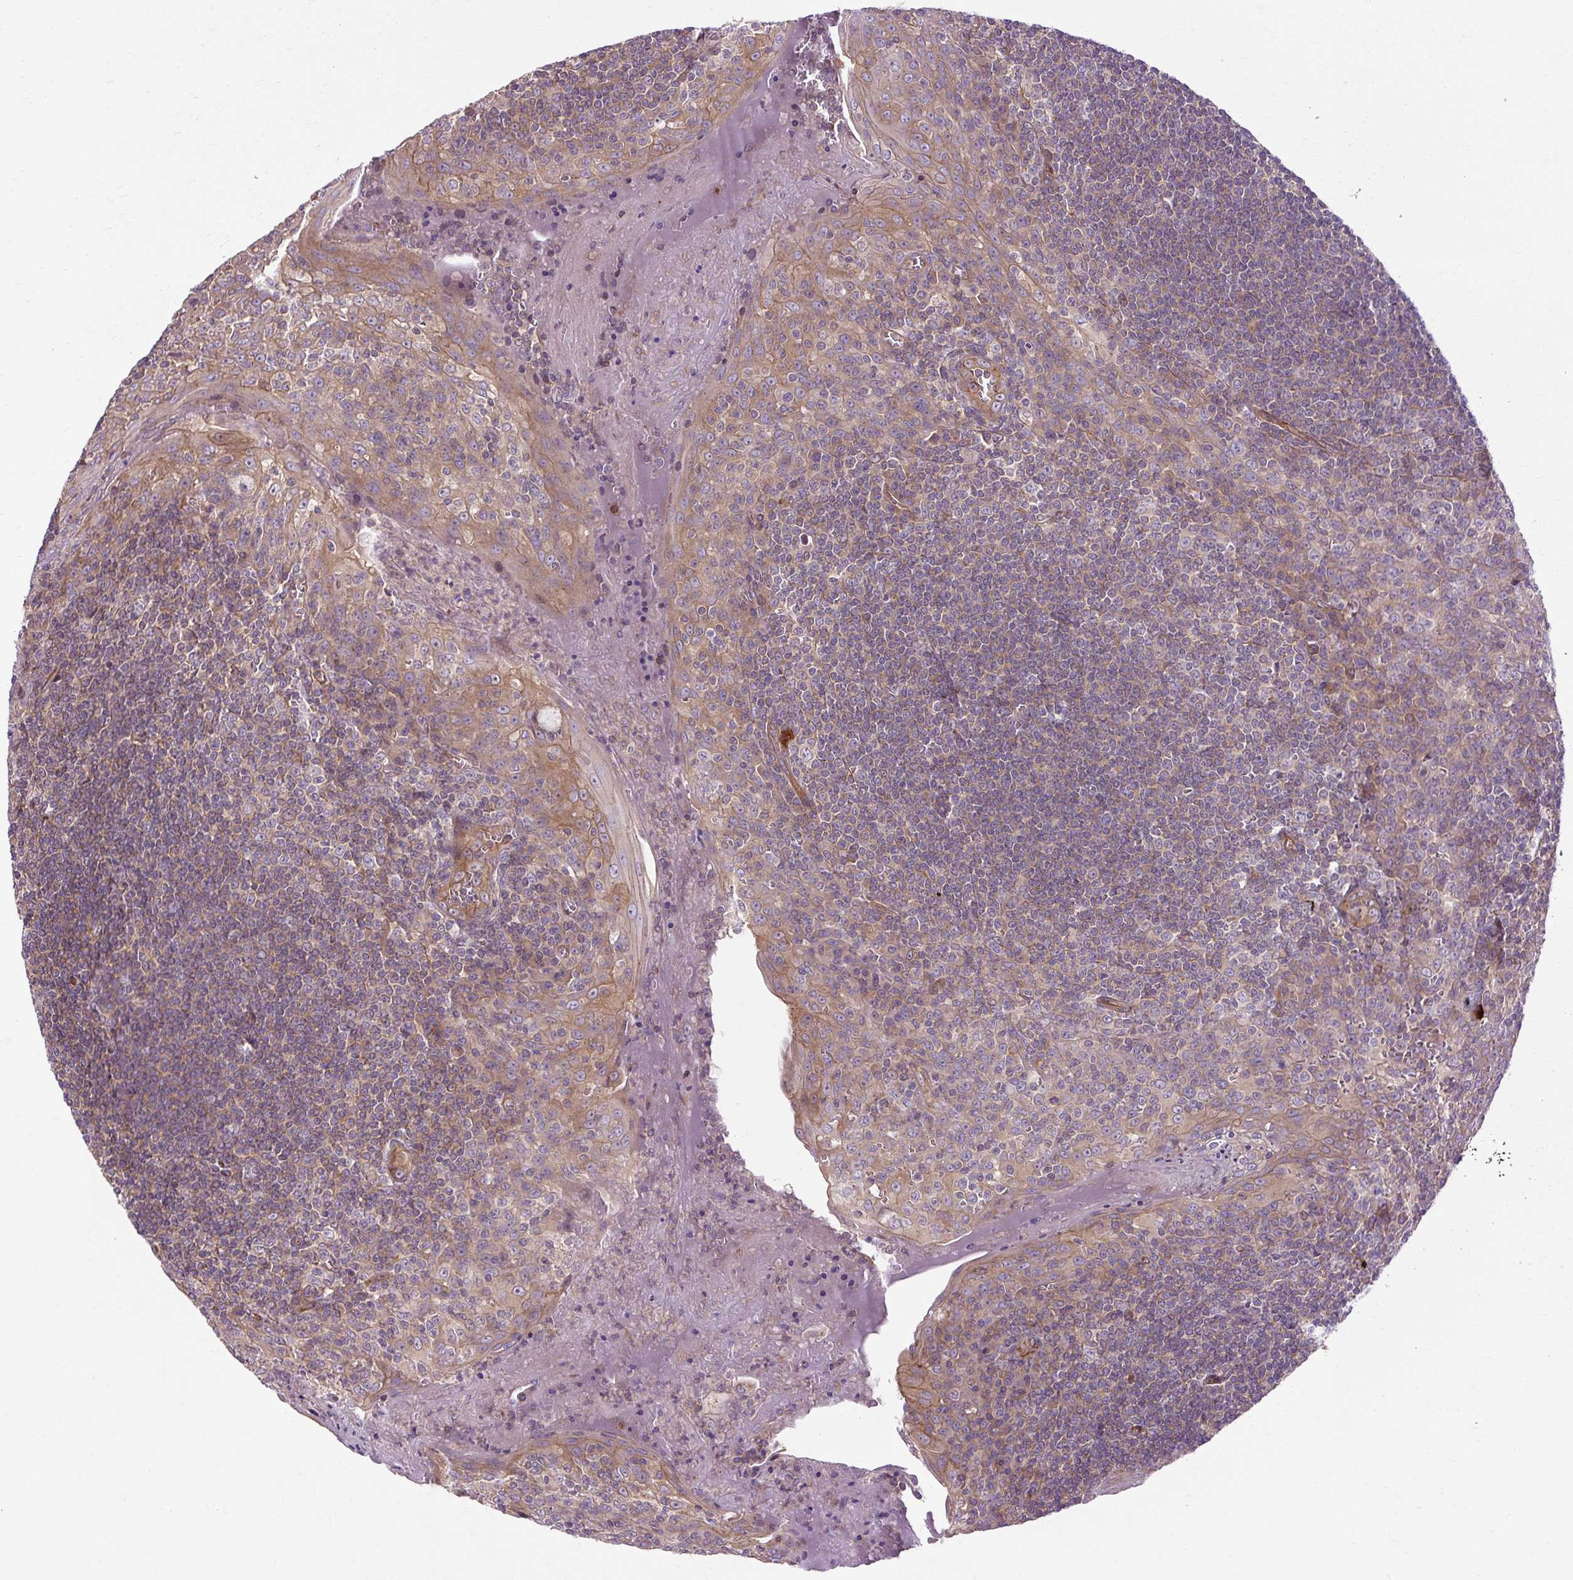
{"staining": {"intensity": "negative", "quantity": "none", "location": "none"}, "tissue": "tonsil", "cell_type": "Germinal center cells", "image_type": "normal", "snomed": [{"axis": "morphology", "description": "Normal tissue, NOS"}, {"axis": "topography", "description": "Tonsil"}], "caption": "This is a histopathology image of immunohistochemistry staining of normal tonsil, which shows no staining in germinal center cells.", "gene": "CCDC93", "patient": {"sex": "male", "age": 27}}